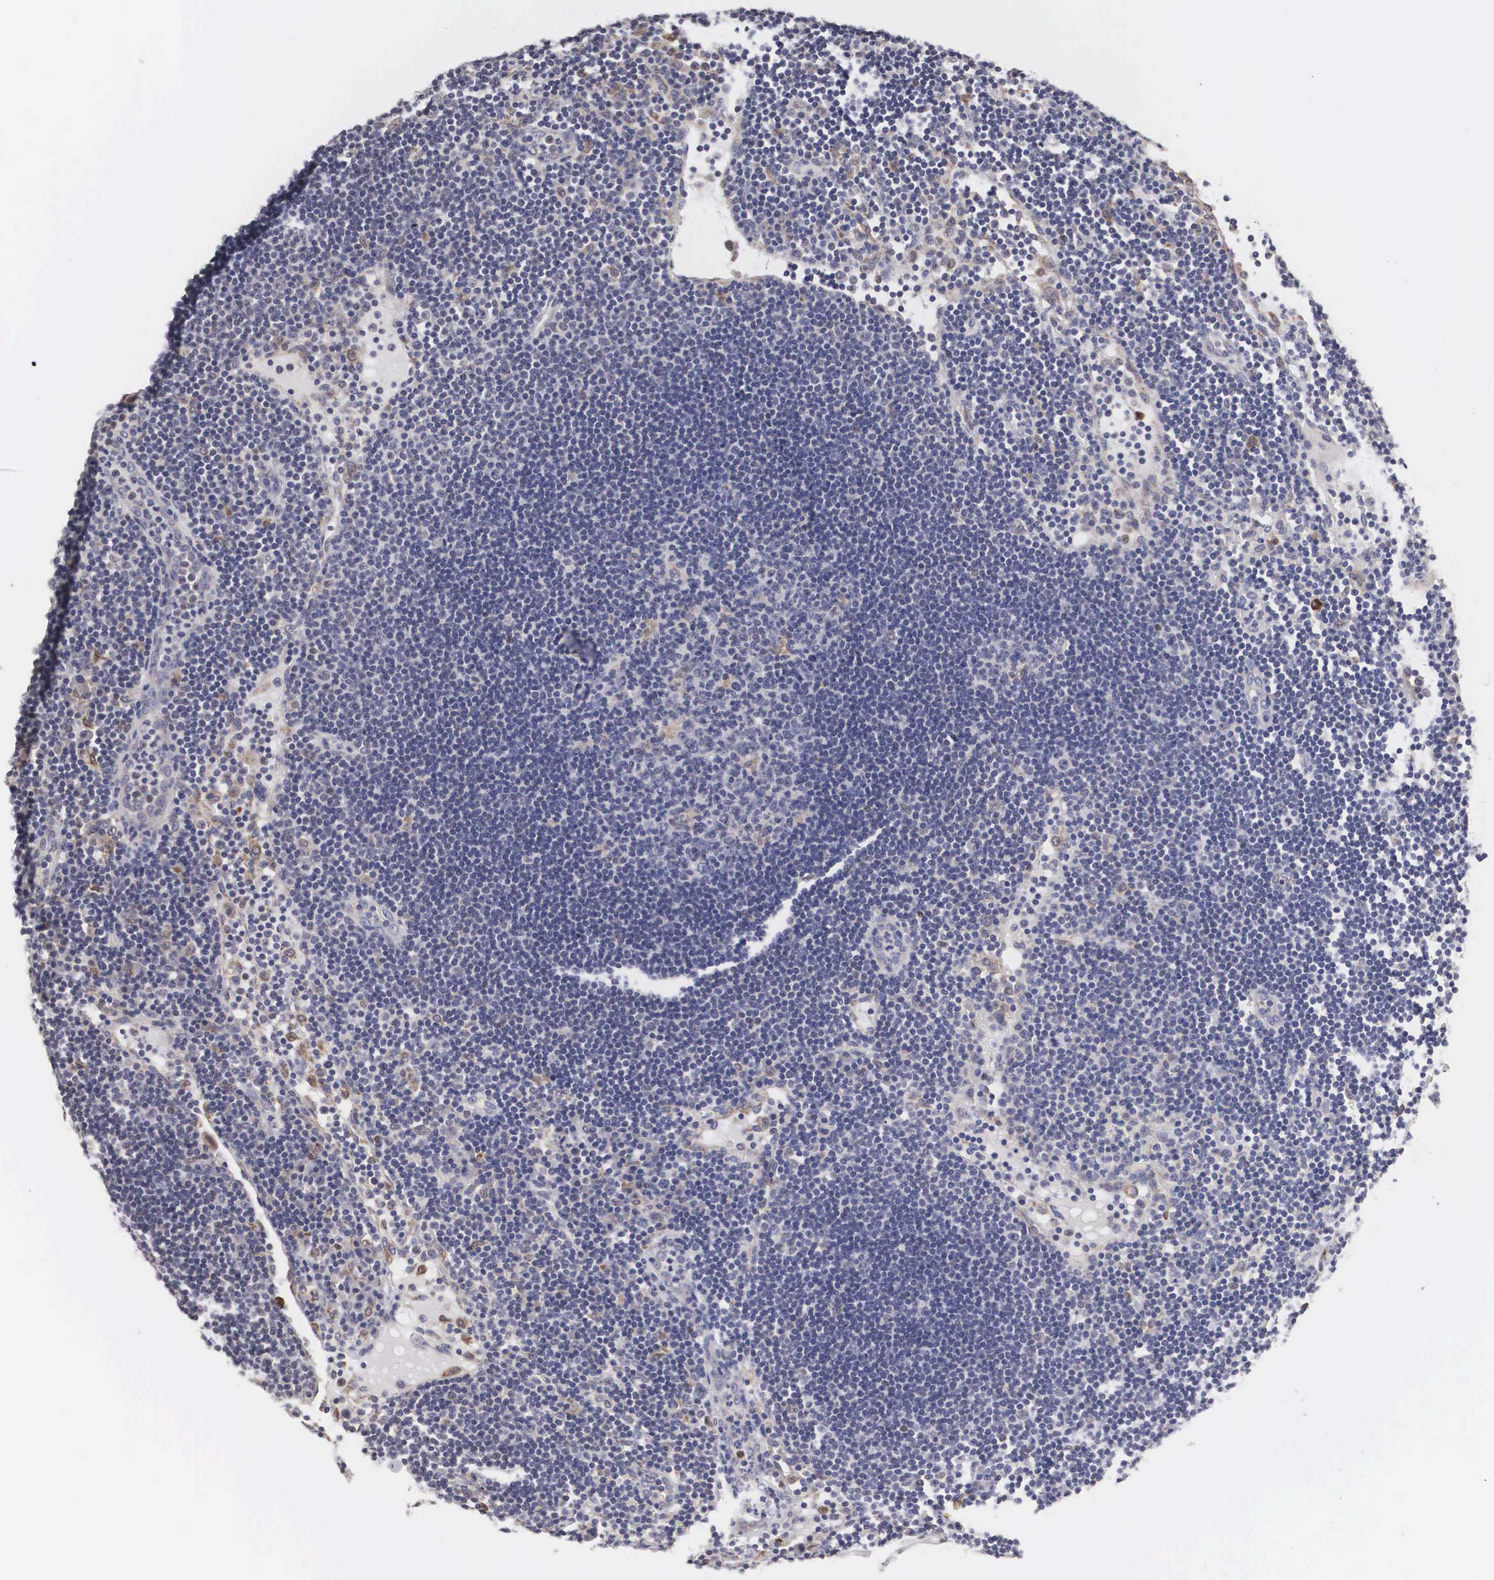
{"staining": {"intensity": "weak", "quantity": "<25%", "location": "cytoplasmic/membranous"}, "tissue": "lymph node", "cell_type": "Germinal center cells", "image_type": "normal", "snomed": [{"axis": "morphology", "description": "Normal tissue, NOS"}, {"axis": "topography", "description": "Lymph node"}], "caption": "Immunohistochemistry micrograph of benign lymph node: lymph node stained with DAB (3,3'-diaminobenzidine) reveals no significant protein staining in germinal center cells. (Stains: DAB (3,3'-diaminobenzidine) immunohistochemistry with hematoxylin counter stain, Microscopy: brightfield microscopy at high magnification).", "gene": "HMOX1", "patient": {"sex": "male", "age": 54}}